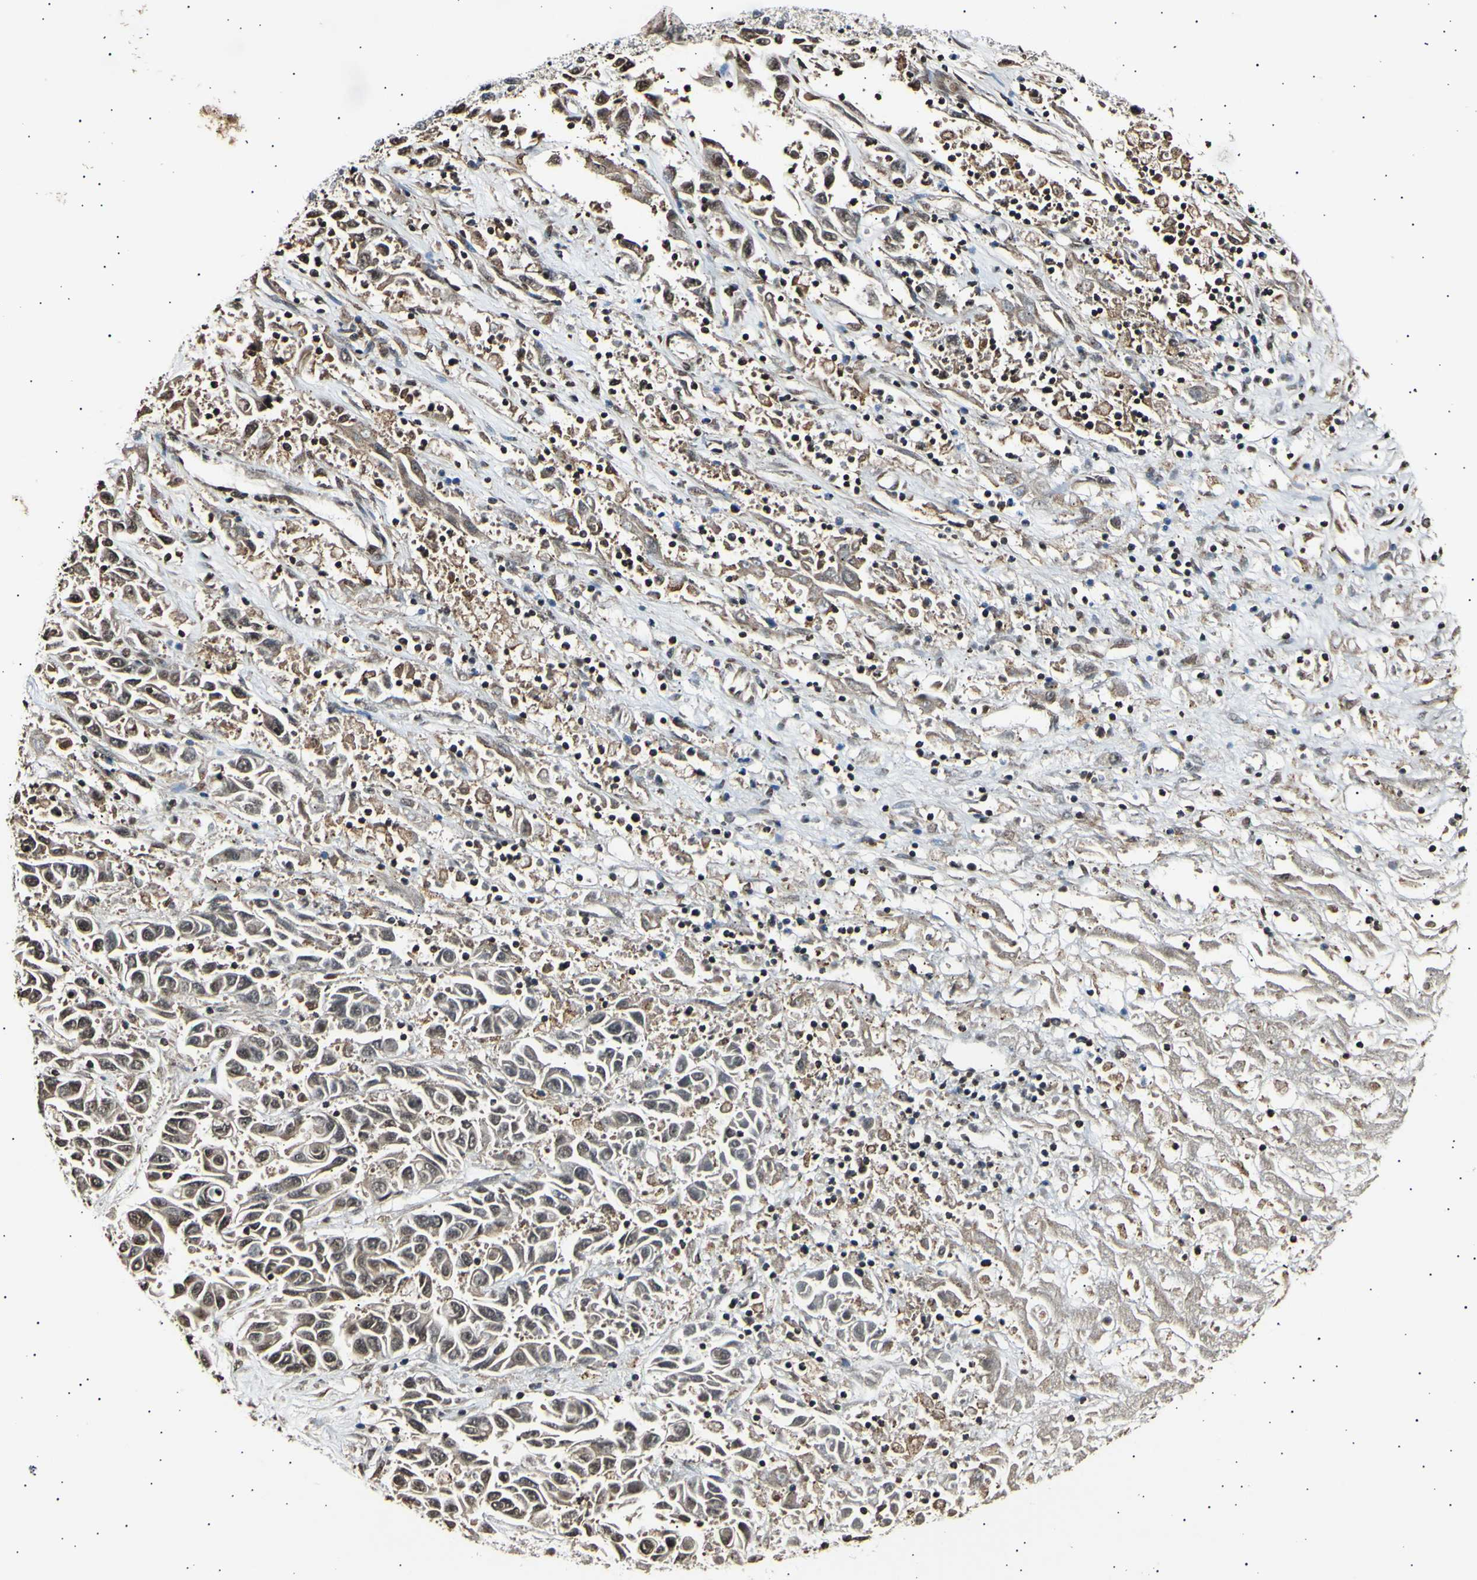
{"staining": {"intensity": "moderate", "quantity": ">75%", "location": "cytoplasmic/membranous,nuclear"}, "tissue": "liver cancer", "cell_type": "Tumor cells", "image_type": "cancer", "snomed": [{"axis": "morphology", "description": "Cholangiocarcinoma"}, {"axis": "topography", "description": "Liver"}], "caption": "Liver cancer (cholangiocarcinoma) tissue exhibits moderate cytoplasmic/membranous and nuclear staining in about >75% of tumor cells Ihc stains the protein of interest in brown and the nuclei are stained blue.", "gene": "ANAPC7", "patient": {"sex": "female", "age": 52}}